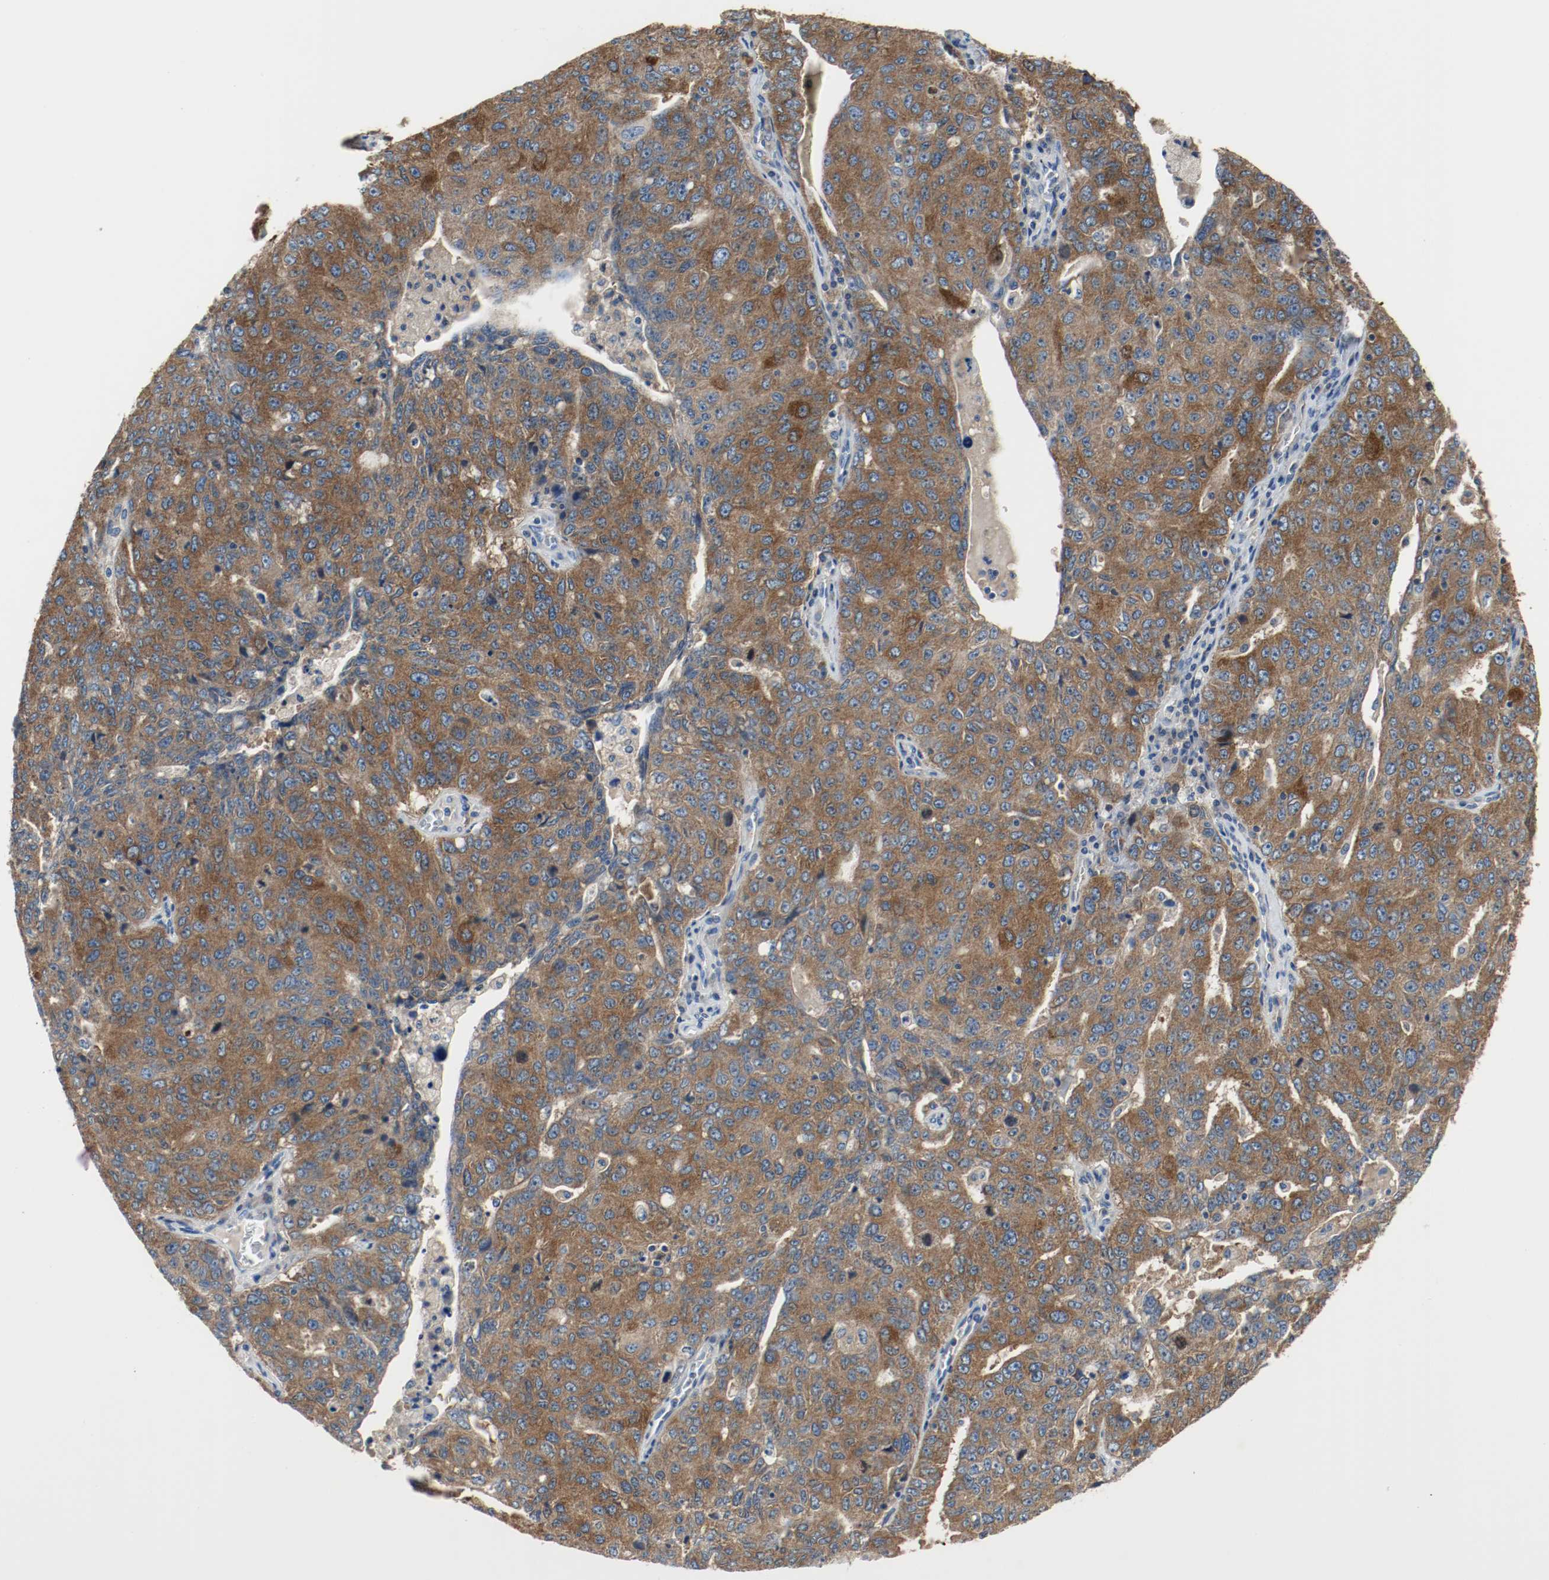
{"staining": {"intensity": "moderate", "quantity": ">75%", "location": "cytoplasmic/membranous"}, "tissue": "ovarian cancer", "cell_type": "Tumor cells", "image_type": "cancer", "snomed": [{"axis": "morphology", "description": "Carcinoma, endometroid"}, {"axis": "topography", "description": "Ovary"}], "caption": "Brown immunohistochemical staining in human endometroid carcinoma (ovarian) displays moderate cytoplasmic/membranous expression in approximately >75% of tumor cells. (DAB (3,3'-diaminobenzidine) IHC with brightfield microscopy, high magnification).", "gene": "TUBA3D", "patient": {"sex": "female", "age": 62}}